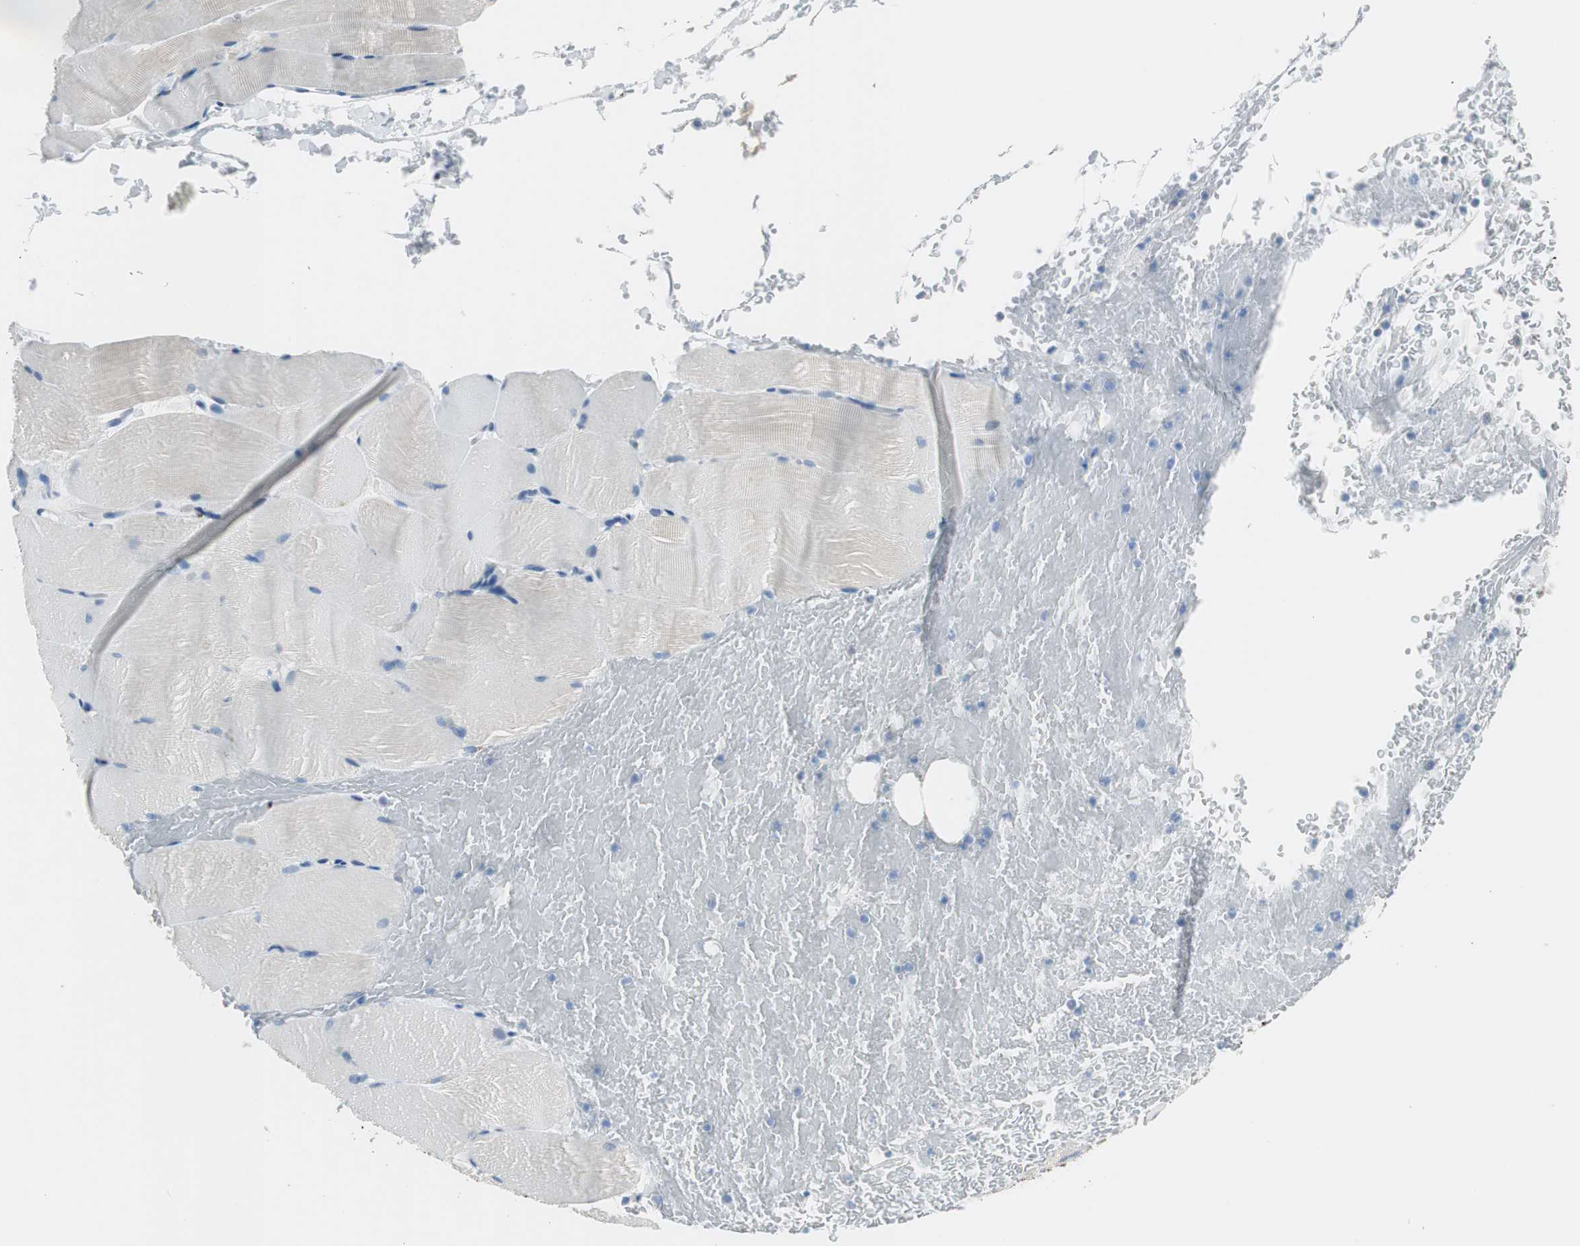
{"staining": {"intensity": "negative", "quantity": "none", "location": "none"}, "tissue": "skeletal muscle", "cell_type": "Myocytes", "image_type": "normal", "snomed": [{"axis": "morphology", "description": "Normal tissue, NOS"}, {"axis": "topography", "description": "Skeletal muscle"}, {"axis": "topography", "description": "Parathyroid gland"}], "caption": "Immunohistochemistry of unremarkable human skeletal muscle displays no staining in myocytes. (IHC, brightfield microscopy, high magnification).", "gene": "FBP1", "patient": {"sex": "female", "age": 37}}